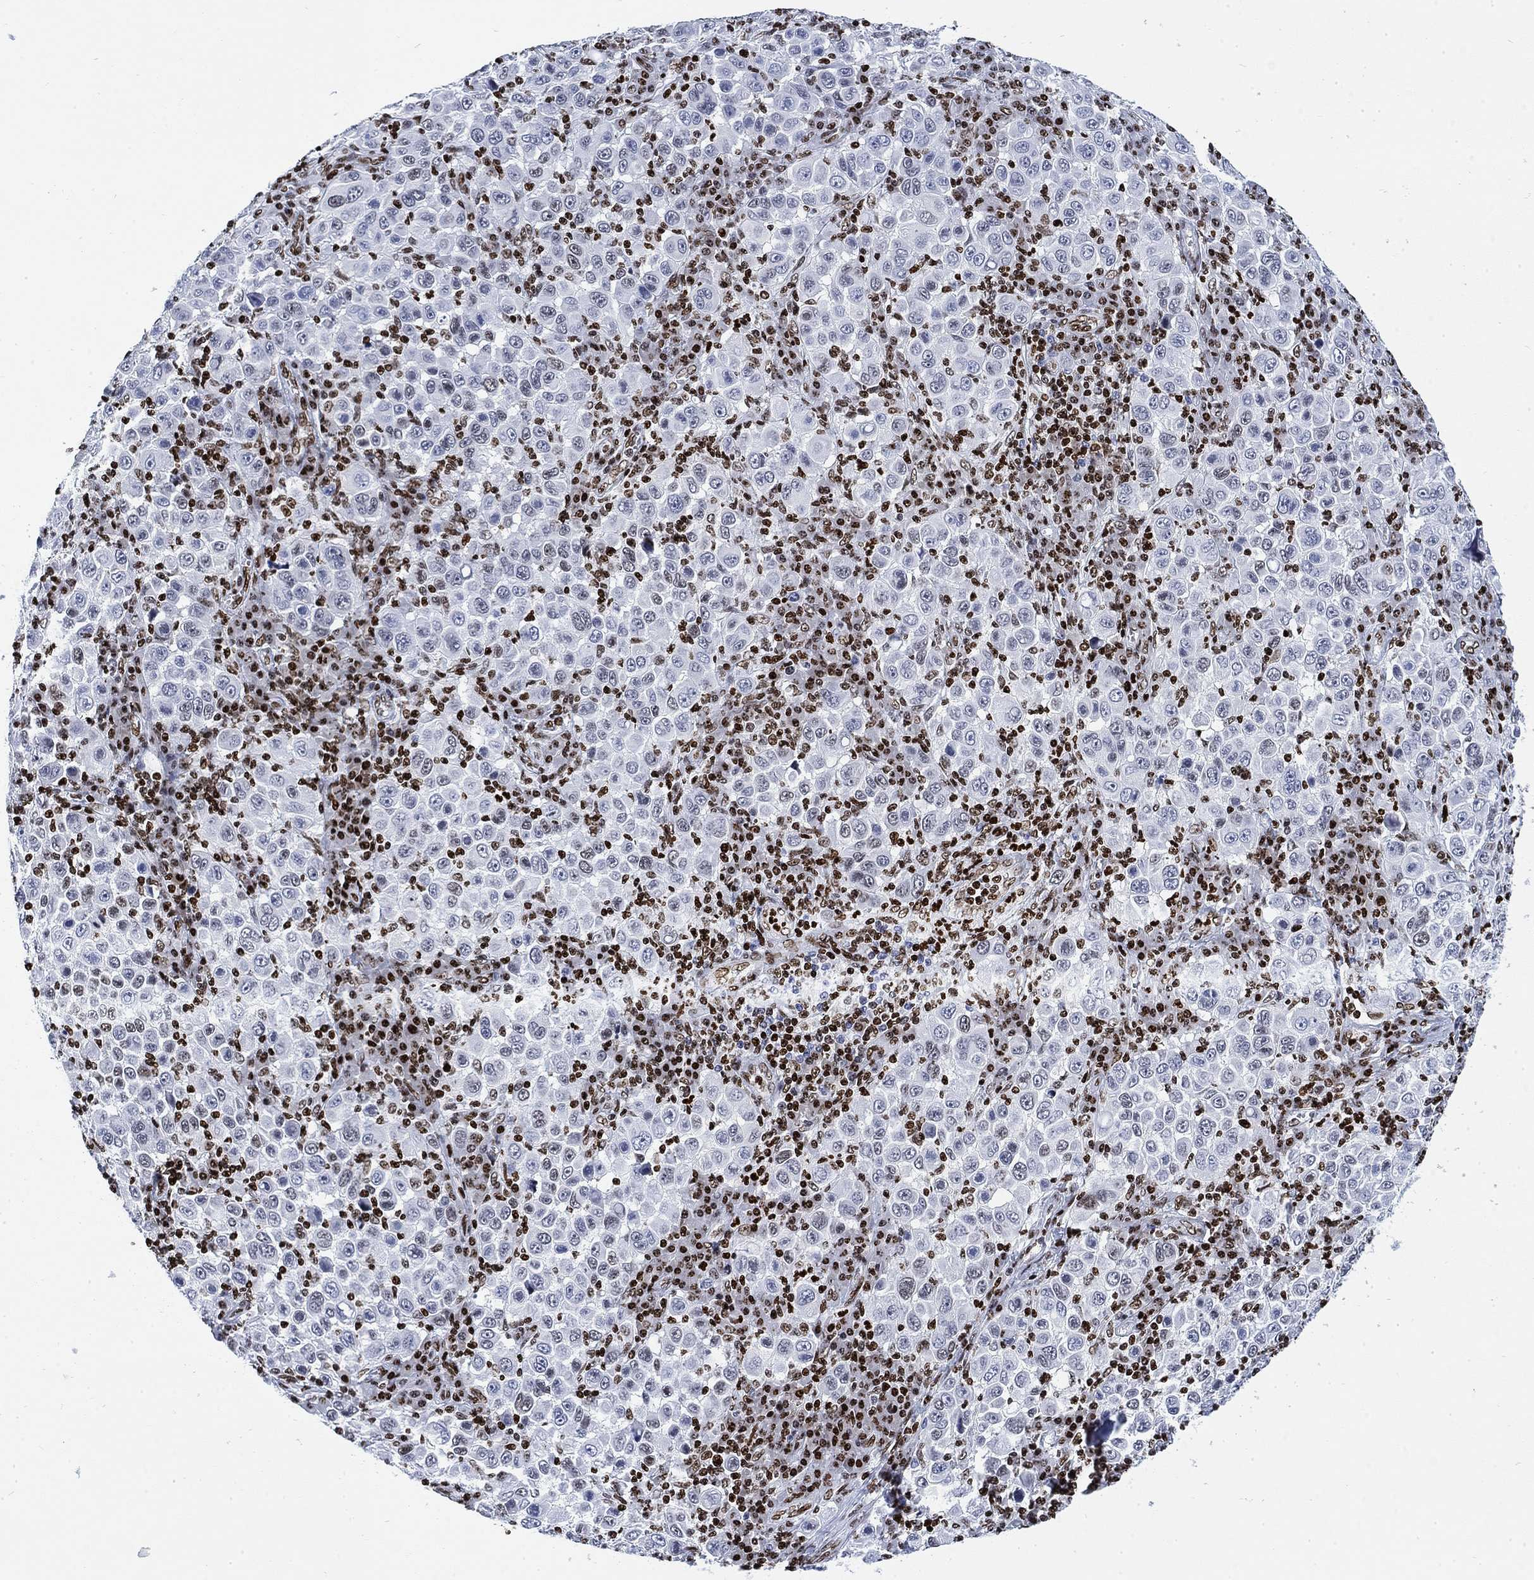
{"staining": {"intensity": "moderate", "quantity": "<25%", "location": "nuclear"}, "tissue": "melanoma", "cell_type": "Tumor cells", "image_type": "cancer", "snomed": [{"axis": "morphology", "description": "Malignant melanoma, NOS"}, {"axis": "topography", "description": "Skin"}], "caption": "Brown immunohistochemical staining in melanoma exhibits moderate nuclear staining in approximately <25% of tumor cells.", "gene": "H1-10", "patient": {"sex": "female", "age": 57}}